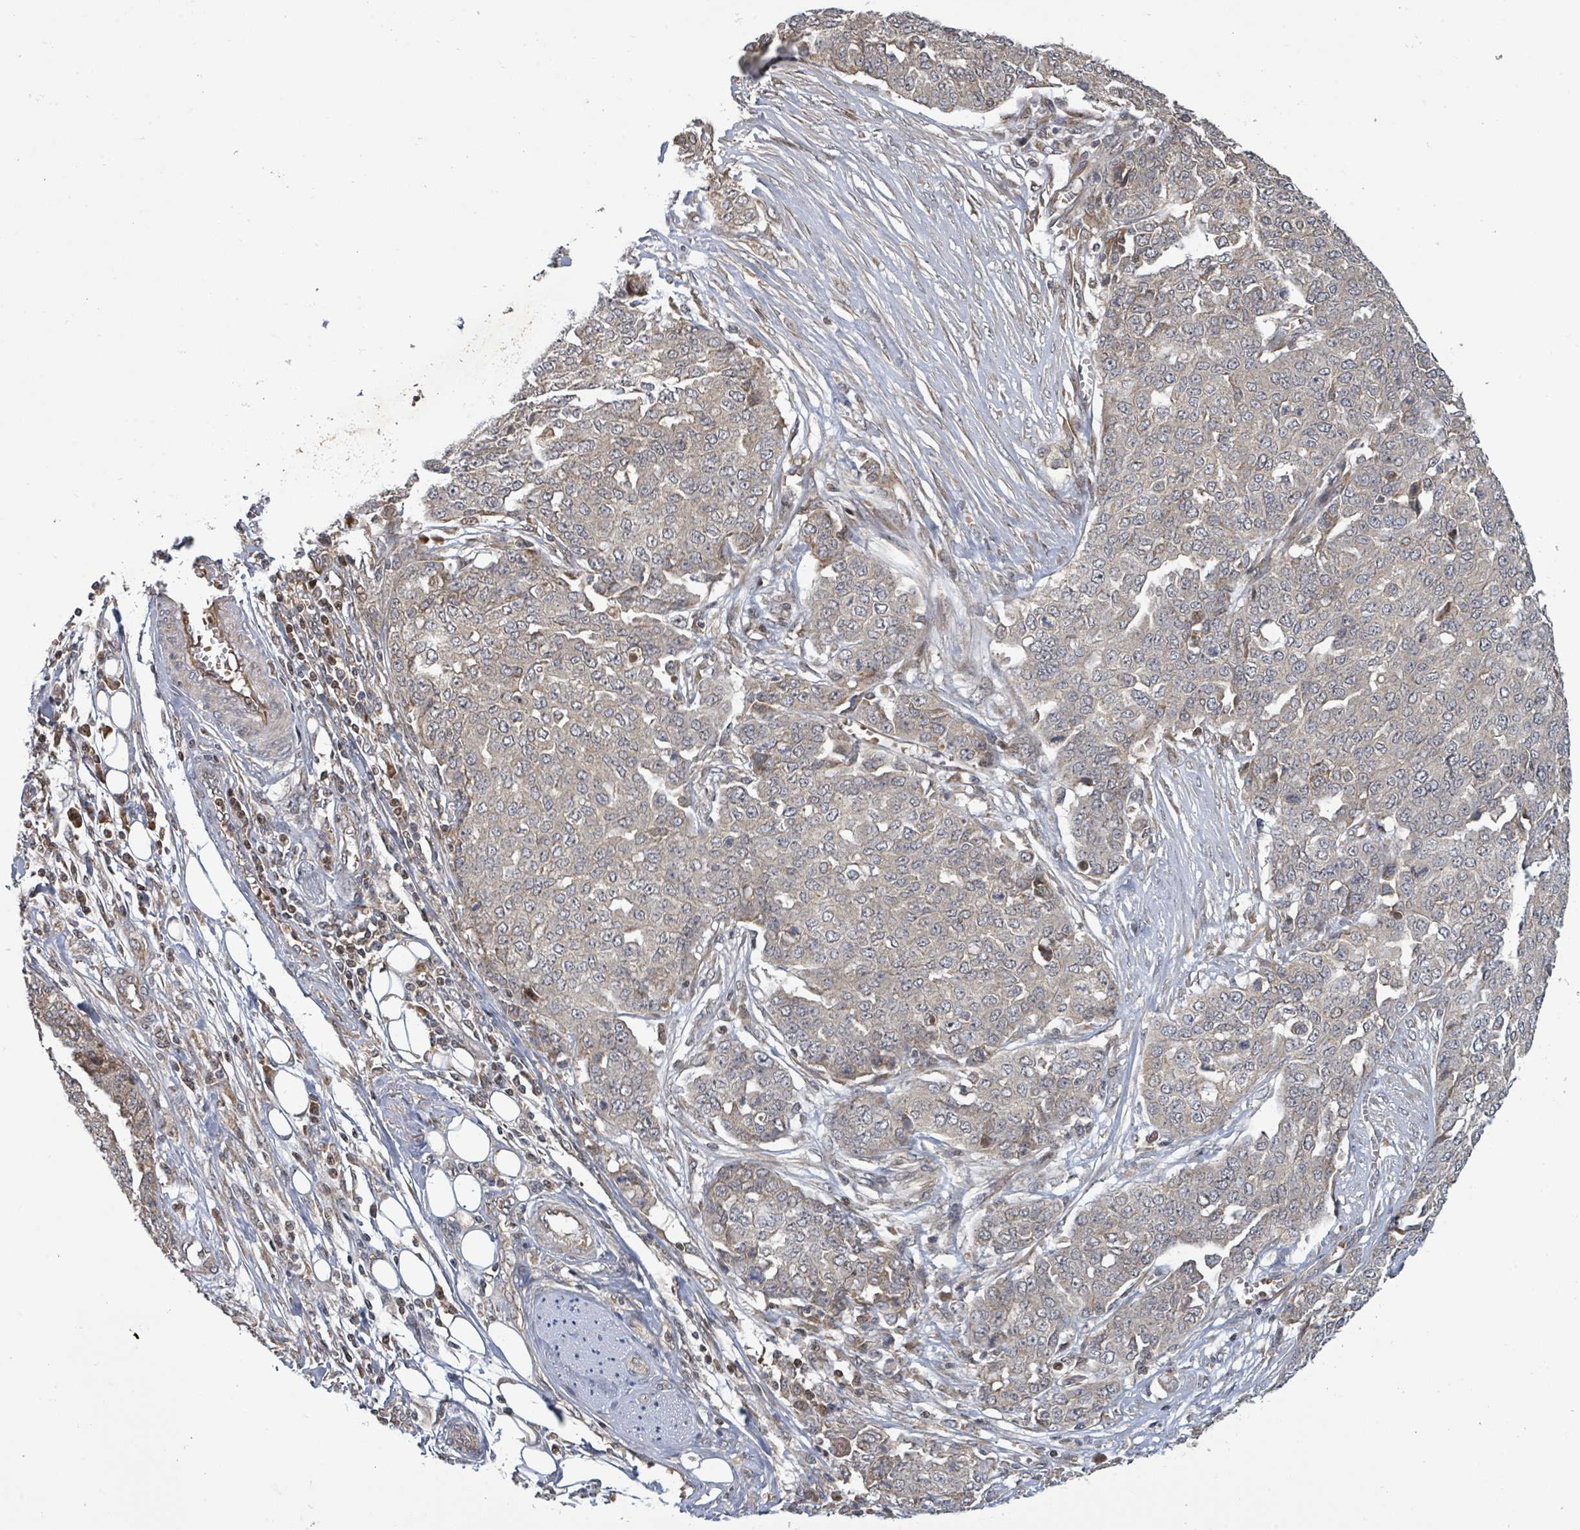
{"staining": {"intensity": "weak", "quantity": "<25%", "location": "cytoplasmic/membranous"}, "tissue": "ovarian cancer", "cell_type": "Tumor cells", "image_type": "cancer", "snomed": [{"axis": "morphology", "description": "Cystadenocarcinoma, serous, NOS"}, {"axis": "topography", "description": "Soft tissue"}, {"axis": "topography", "description": "Ovary"}], "caption": "Photomicrograph shows no significant protein positivity in tumor cells of ovarian cancer (serous cystadenocarcinoma). (Brightfield microscopy of DAB immunohistochemistry at high magnification).", "gene": "ITGA11", "patient": {"sex": "female", "age": 57}}